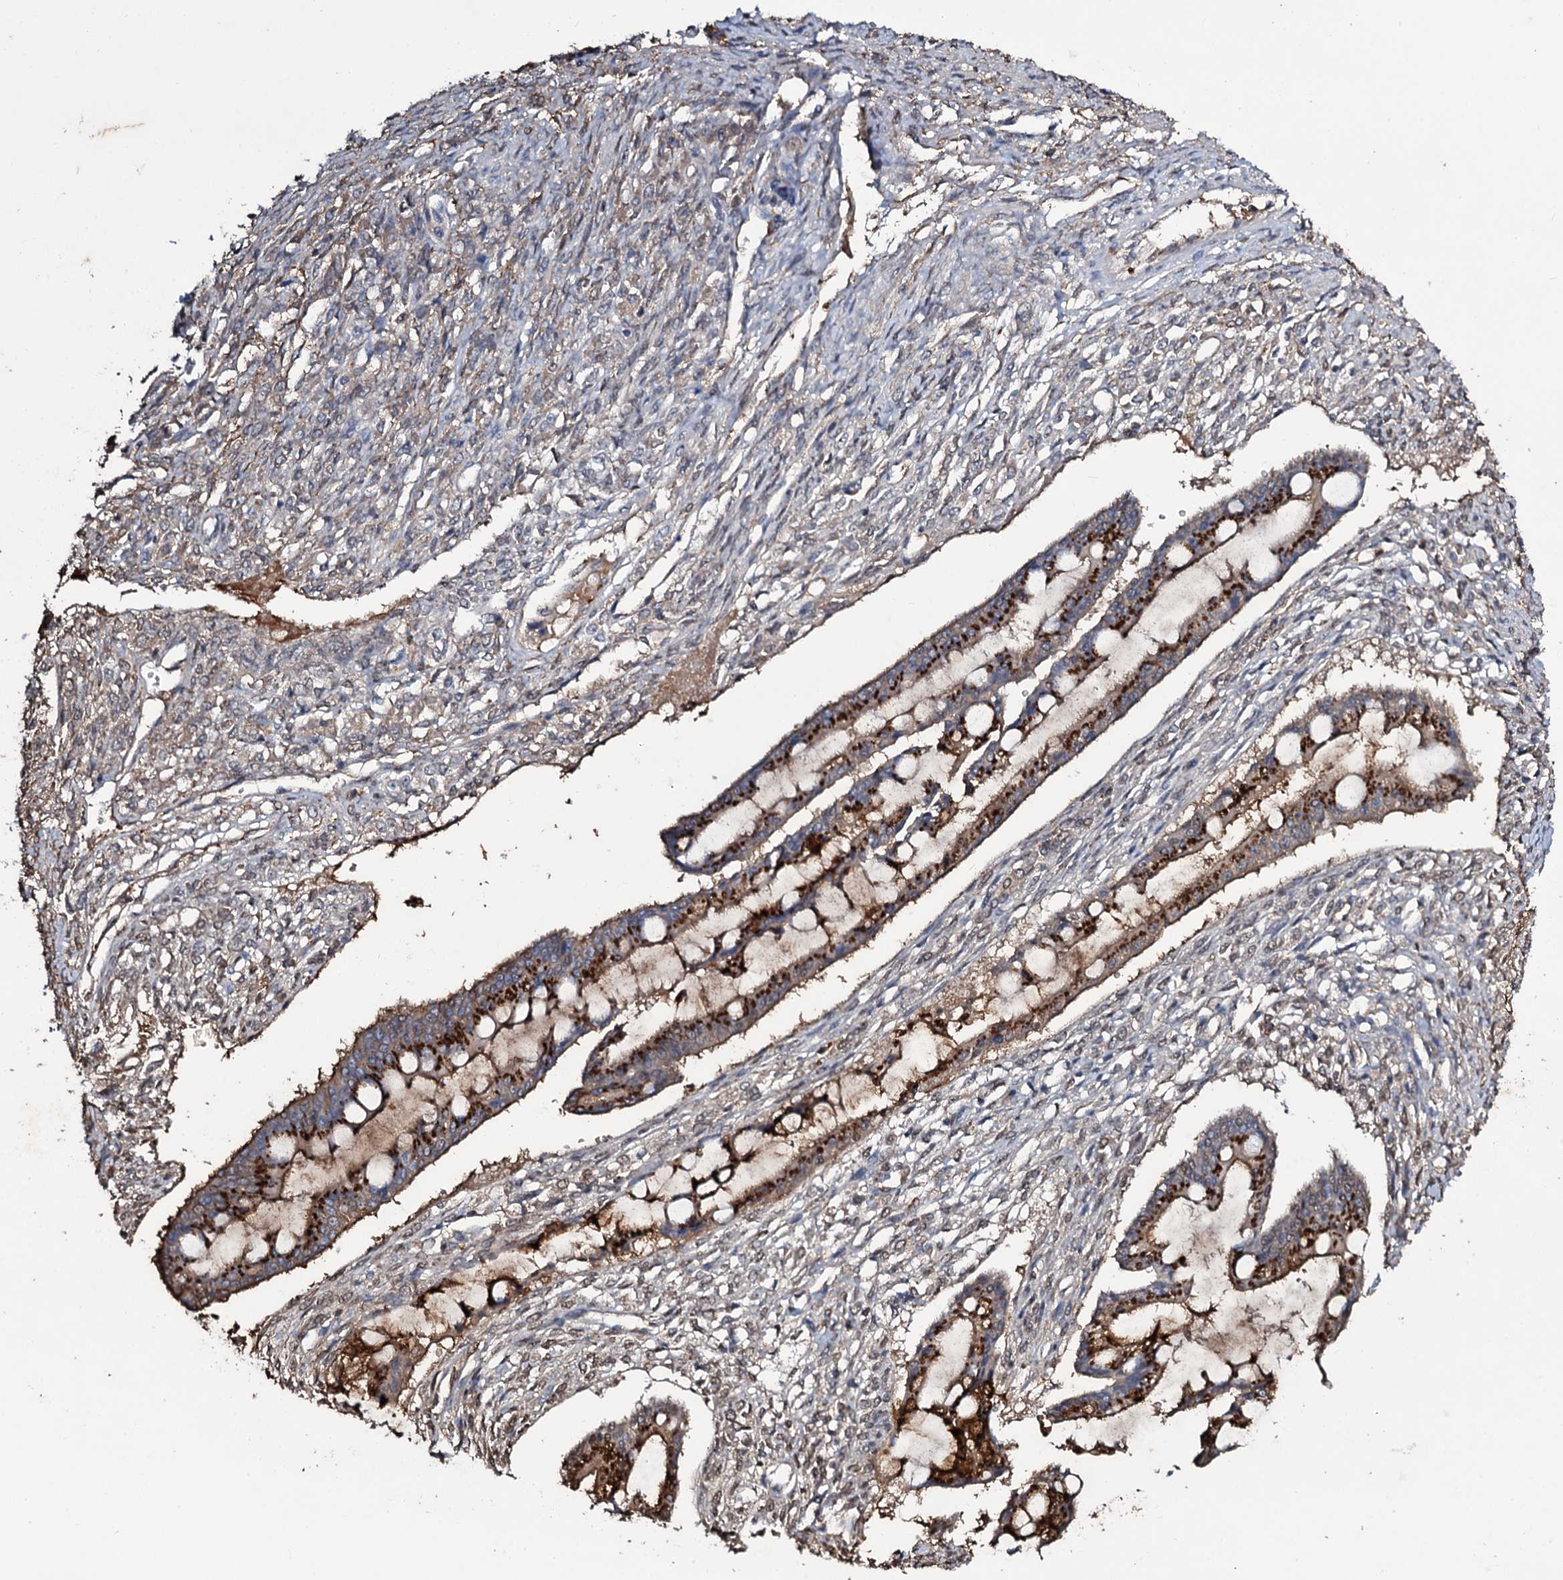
{"staining": {"intensity": "strong", "quantity": ">75%", "location": "cytoplasmic/membranous"}, "tissue": "ovarian cancer", "cell_type": "Tumor cells", "image_type": "cancer", "snomed": [{"axis": "morphology", "description": "Cystadenocarcinoma, mucinous, NOS"}, {"axis": "topography", "description": "Ovary"}], "caption": "Mucinous cystadenocarcinoma (ovarian) was stained to show a protein in brown. There is high levels of strong cytoplasmic/membranous positivity in approximately >75% of tumor cells. (IHC, brightfield microscopy, high magnification).", "gene": "EDN1", "patient": {"sex": "female", "age": 73}}